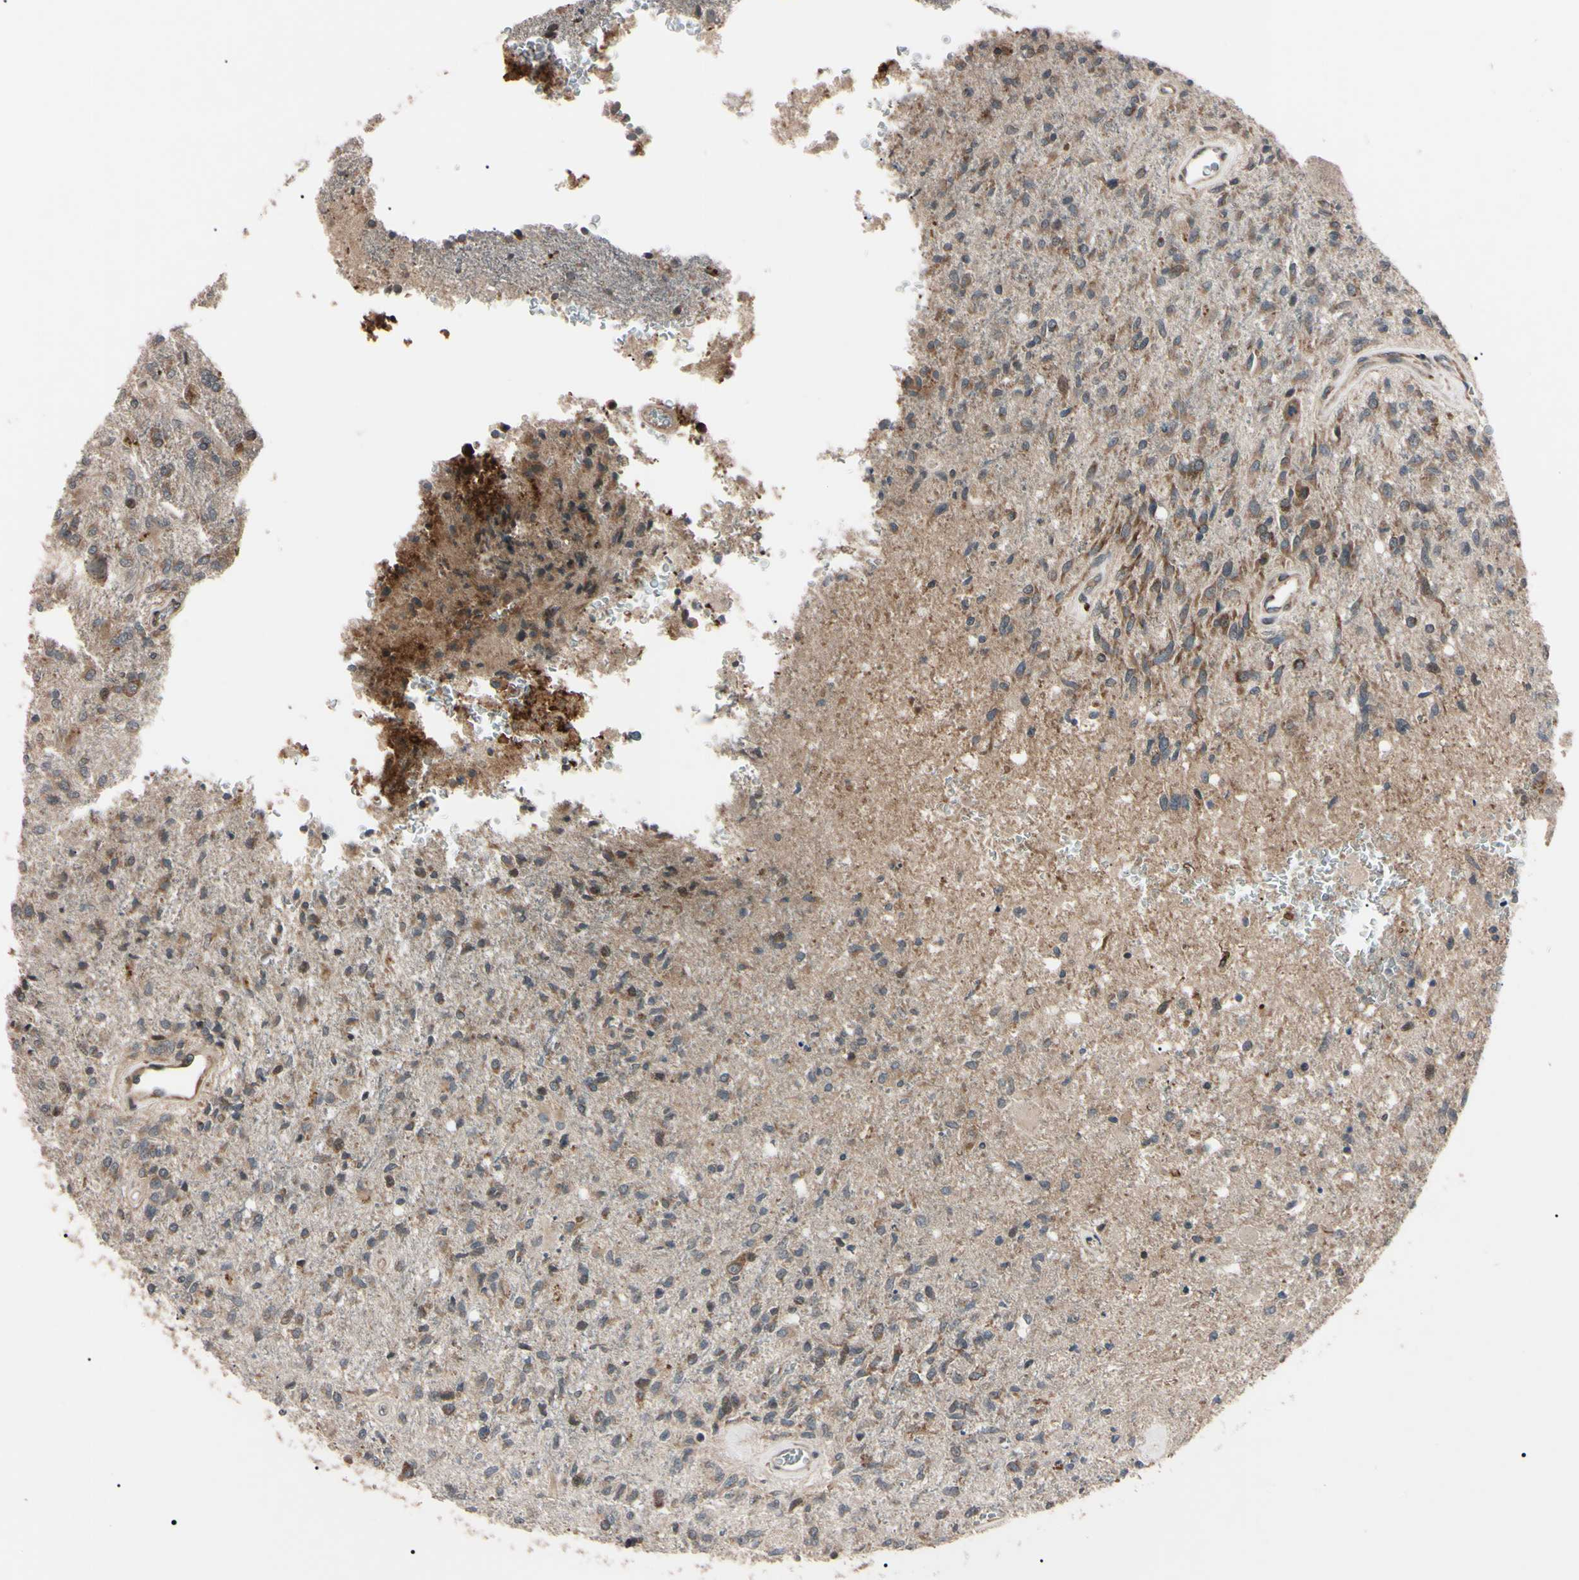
{"staining": {"intensity": "moderate", "quantity": "25%-75%", "location": "cytoplasmic/membranous"}, "tissue": "glioma", "cell_type": "Tumor cells", "image_type": "cancer", "snomed": [{"axis": "morphology", "description": "Normal tissue, NOS"}, {"axis": "morphology", "description": "Glioma, malignant, High grade"}, {"axis": "topography", "description": "Cerebral cortex"}], "caption": "Malignant high-grade glioma tissue reveals moderate cytoplasmic/membranous expression in about 25%-75% of tumor cells", "gene": "GUCY1B1", "patient": {"sex": "male", "age": 77}}